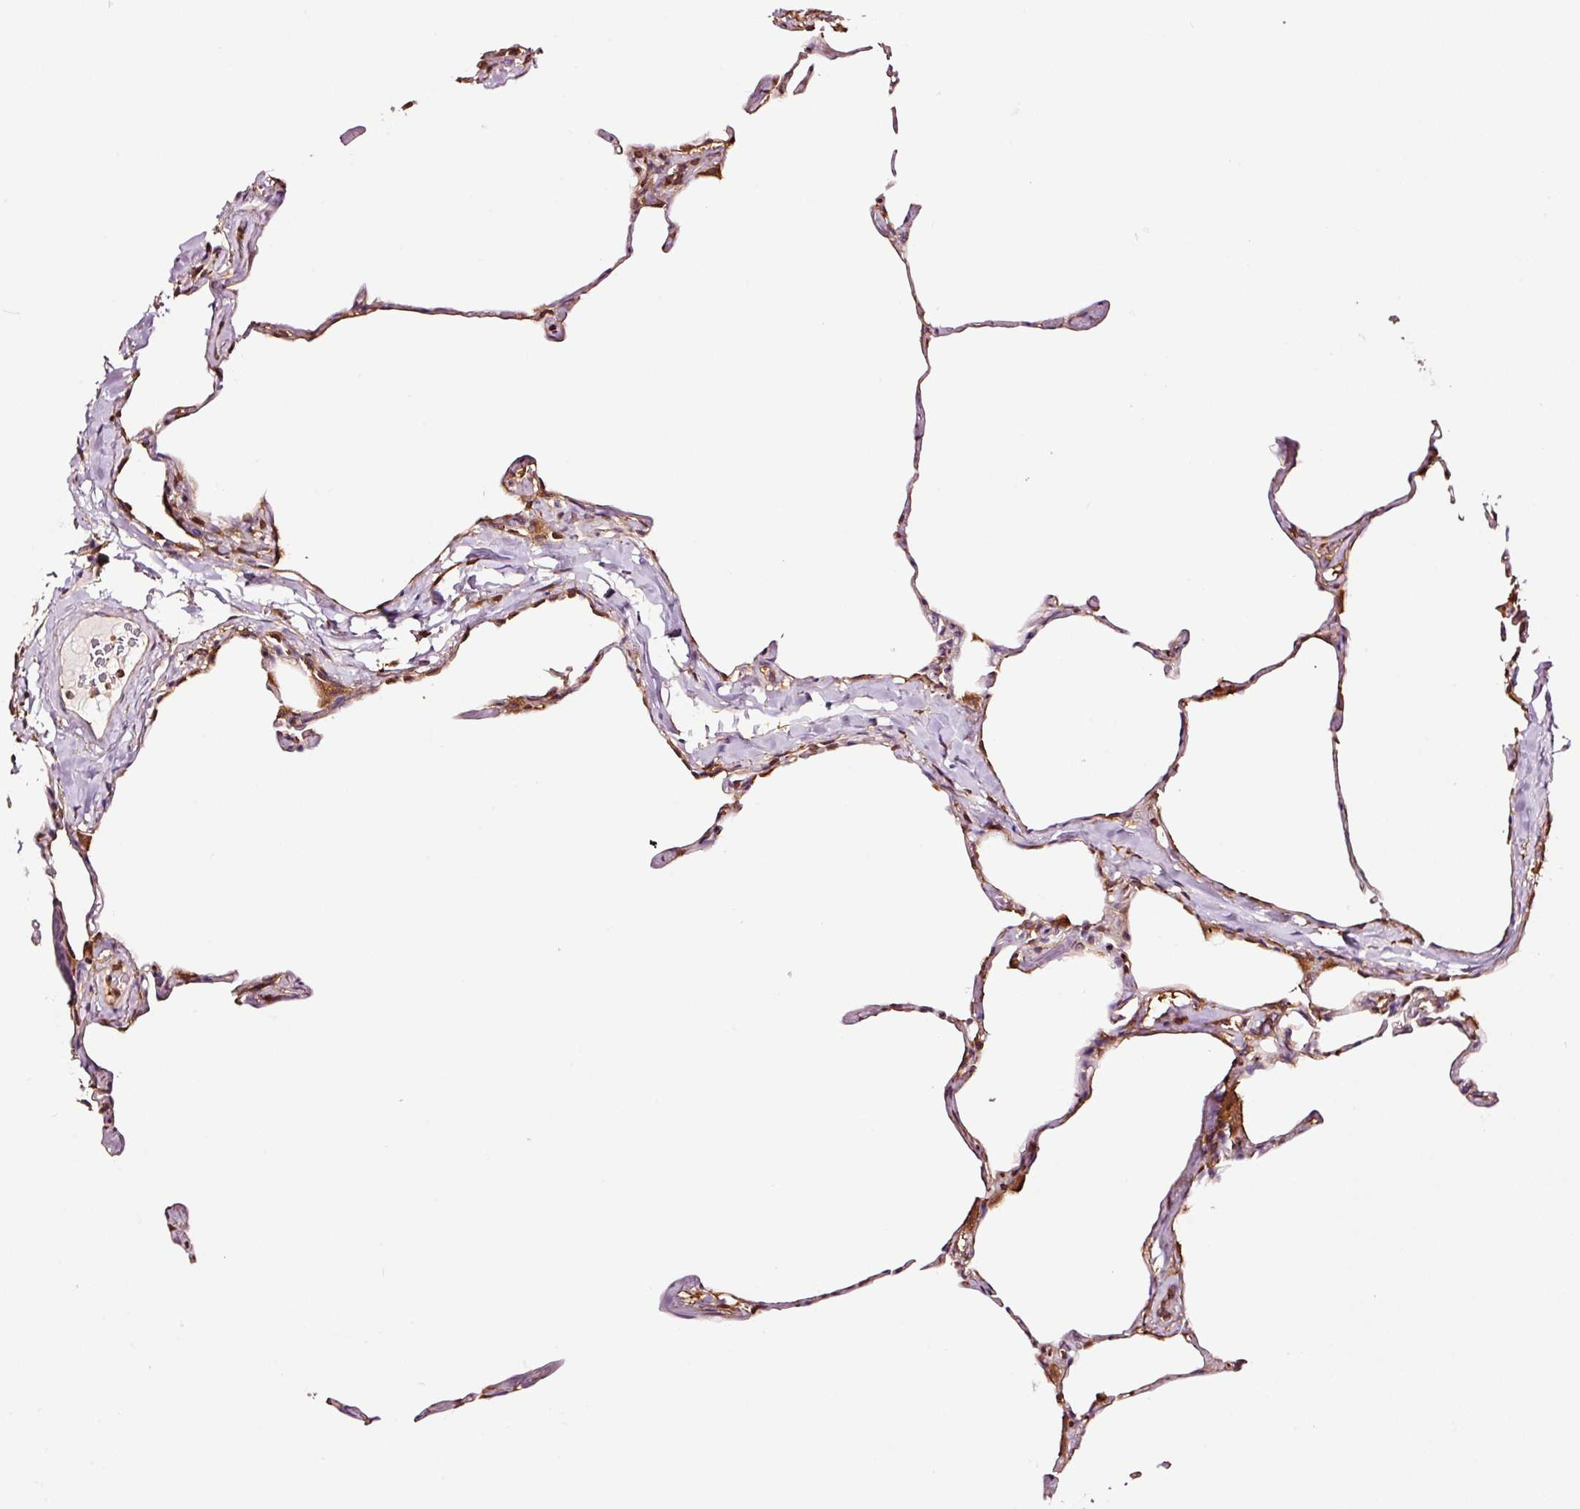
{"staining": {"intensity": "moderate", "quantity": ">75%", "location": "cytoplasmic/membranous"}, "tissue": "lung", "cell_type": "Alveolar cells", "image_type": "normal", "snomed": [{"axis": "morphology", "description": "Normal tissue, NOS"}, {"axis": "topography", "description": "Lung"}], "caption": "This is a micrograph of IHC staining of unremarkable lung, which shows moderate staining in the cytoplasmic/membranous of alveolar cells.", "gene": "METAP1", "patient": {"sex": "male", "age": 65}}